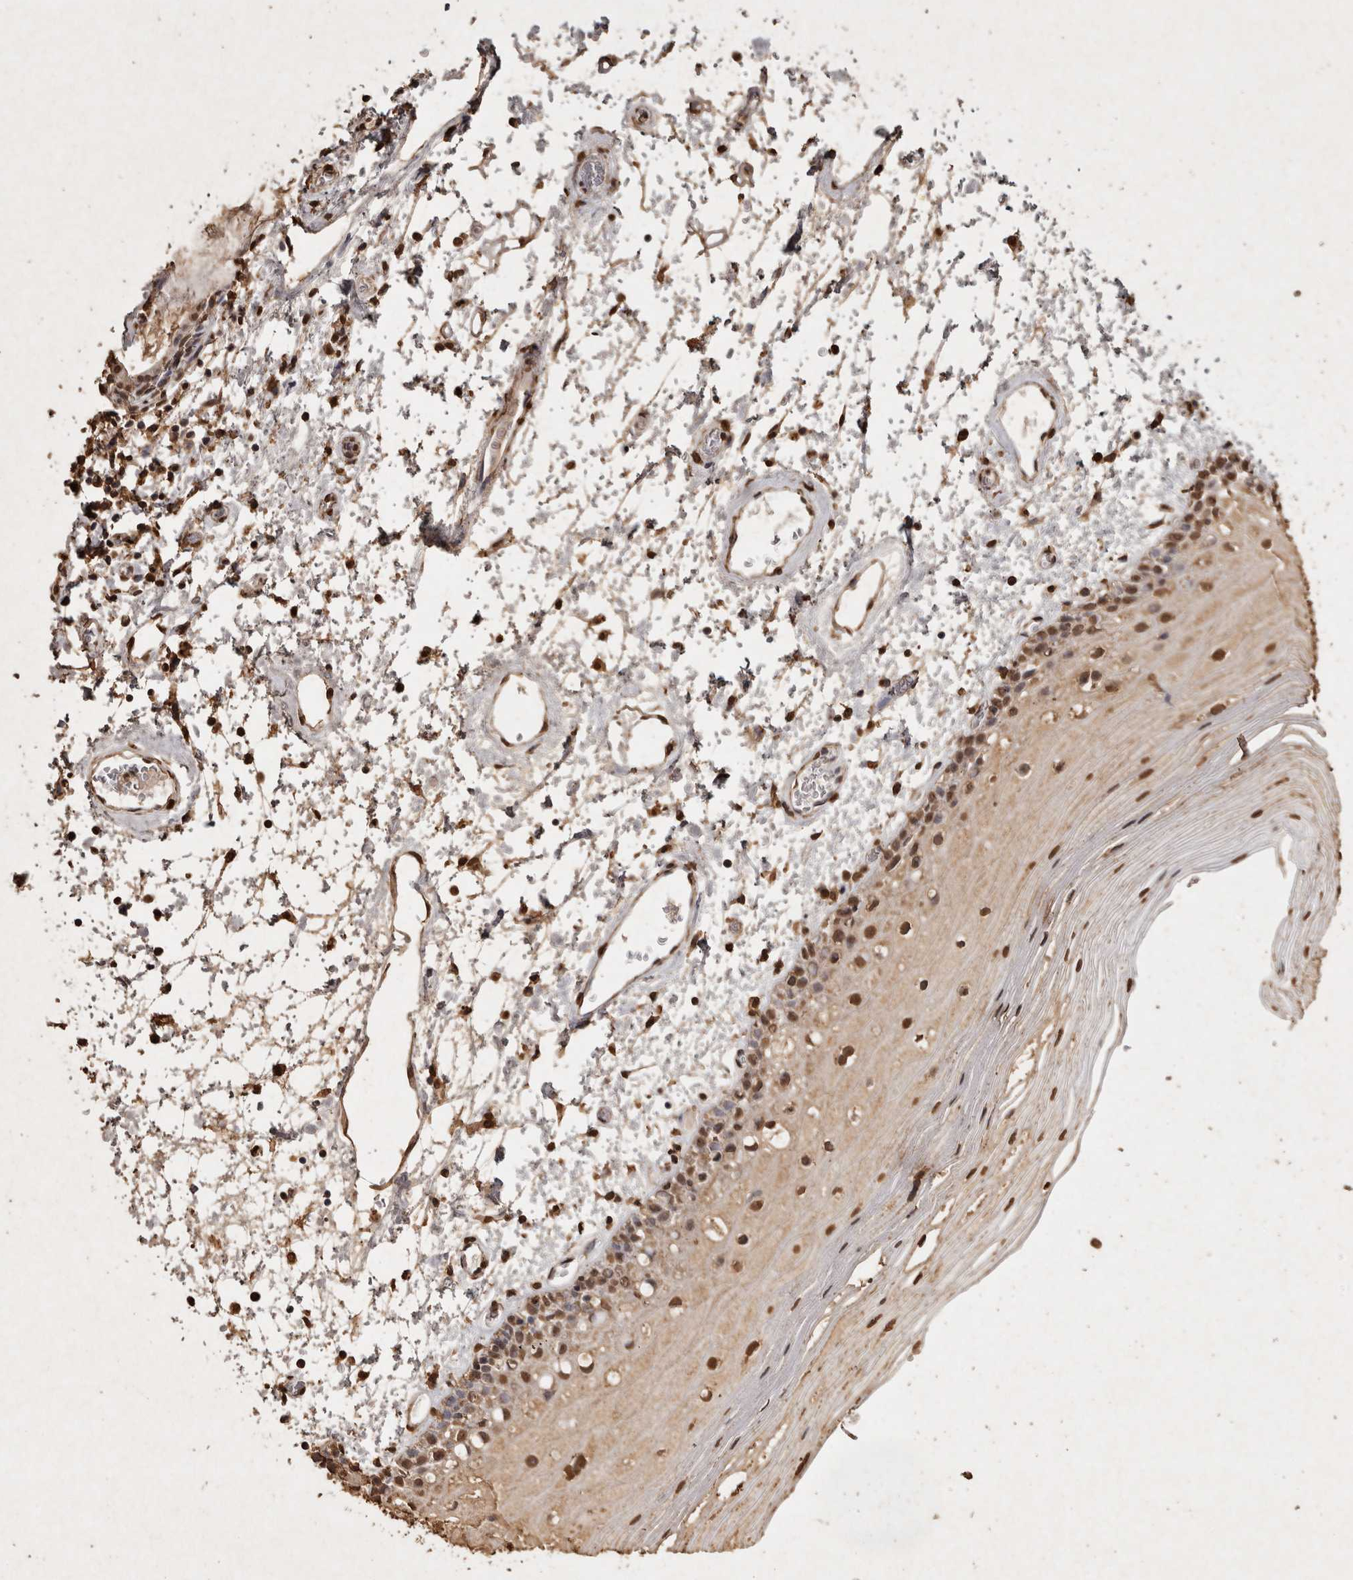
{"staining": {"intensity": "strong", "quantity": ">75%", "location": "nuclear"}, "tissue": "oral mucosa", "cell_type": "Squamous epithelial cells", "image_type": "normal", "snomed": [{"axis": "morphology", "description": "Normal tissue, NOS"}, {"axis": "topography", "description": "Oral tissue"}], "caption": "Normal oral mucosa displays strong nuclear staining in approximately >75% of squamous epithelial cells The staining is performed using DAB brown chromogen to label protein expression. The nuclei are counter-stained blue using hematoxylin..", "gene": "FSTL3", "patient": {"sex": "male", "age": 52}}